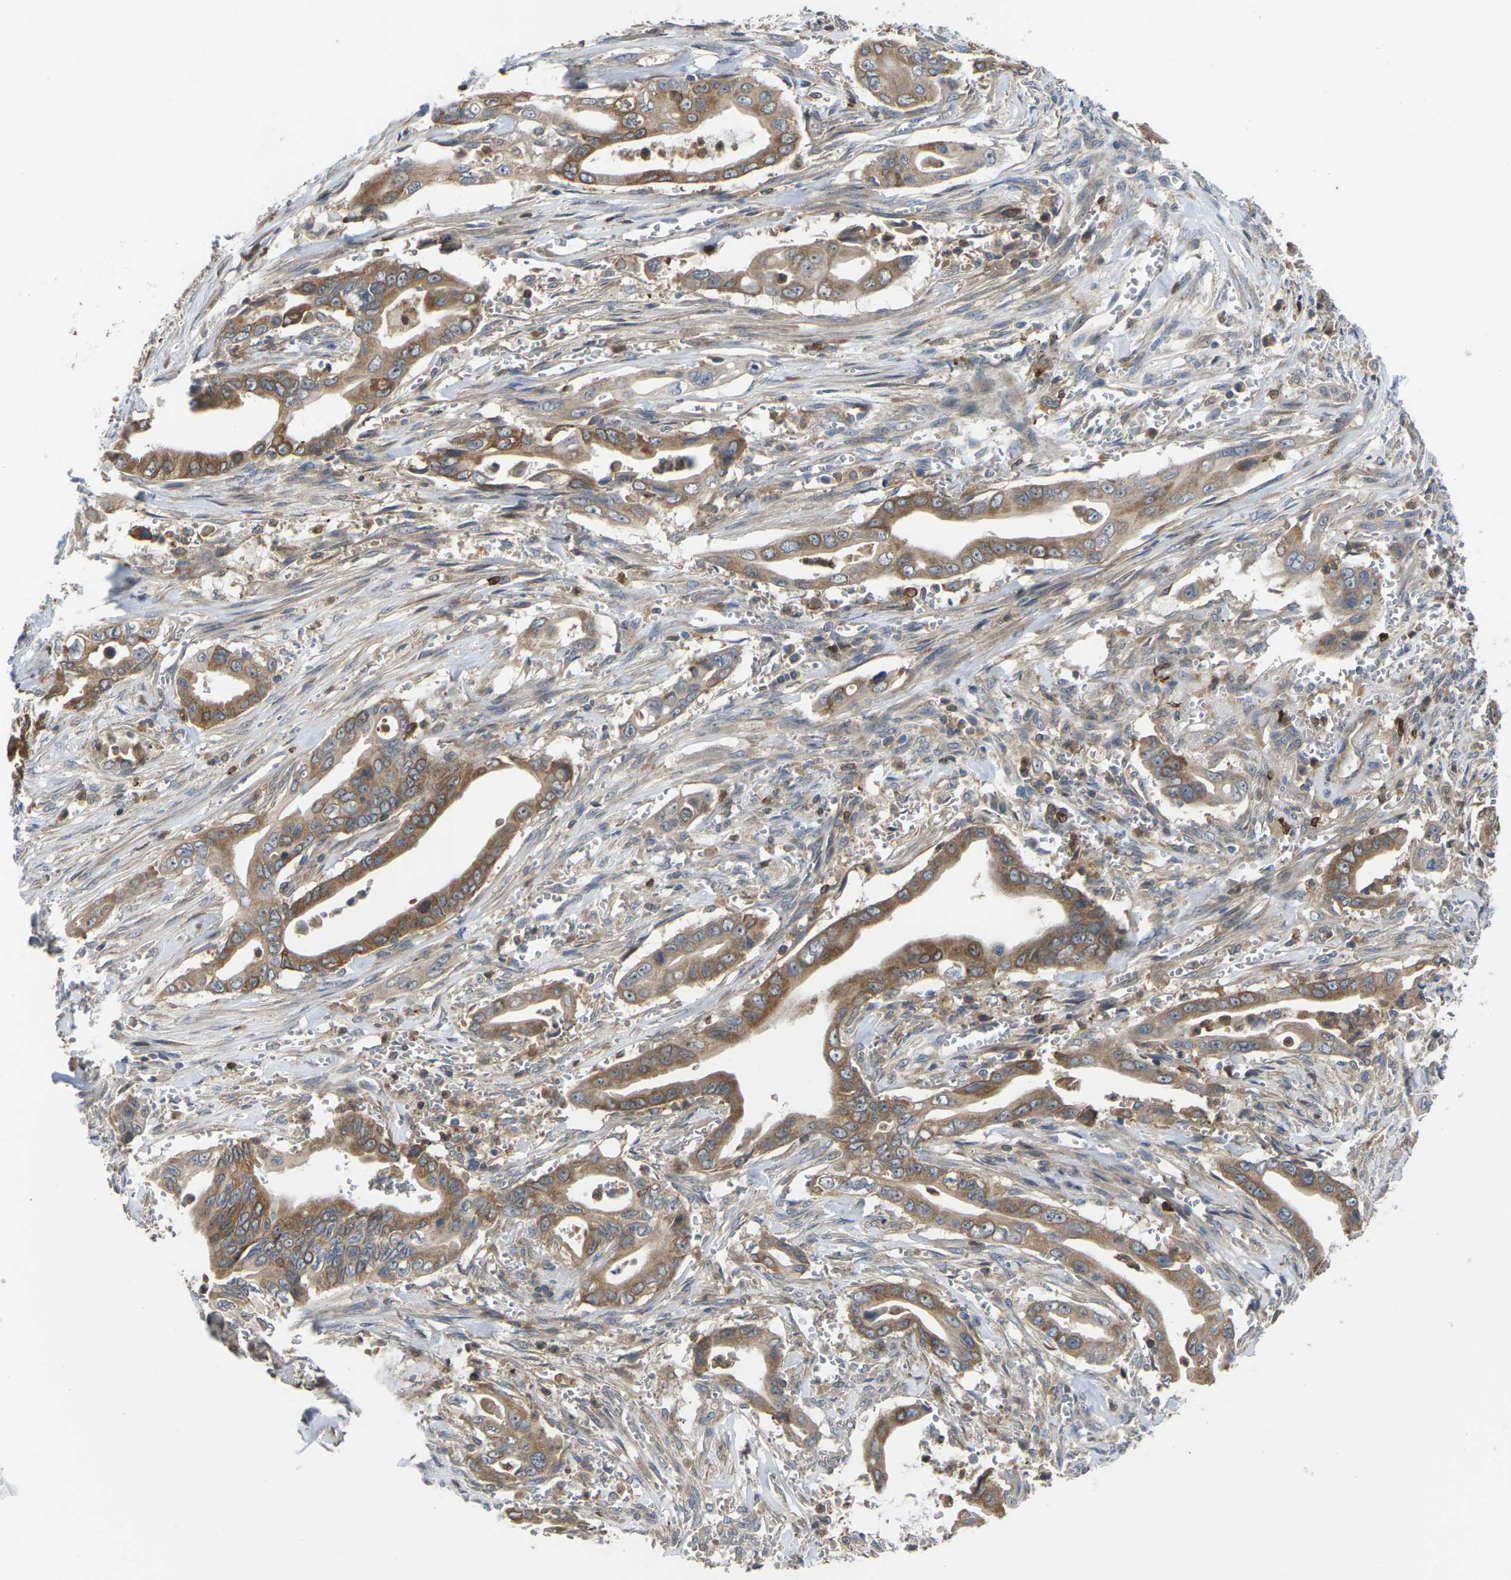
{"staining": {"intensity": "moderate", "quantity": ">75%", "location": "cytoplasmic/membranous"}, "tissue": "pancreatic cancer", "cell_type": "Tumor cells", "image_type": "cancer", "snomed": [{"axis": "morphology", "description": "Adenocarcinoma, NOS"}, {"axis": "topography", "description": "Pancreas"}], "caption": "Pancreatic adenocarcinoma stained with a brown dye reveals moderate cytoplasmic/membranous positive expression in about >75% of tumor cells.", "gene": "TIAM1", "patient": {"sex": "male", "age": 59}}